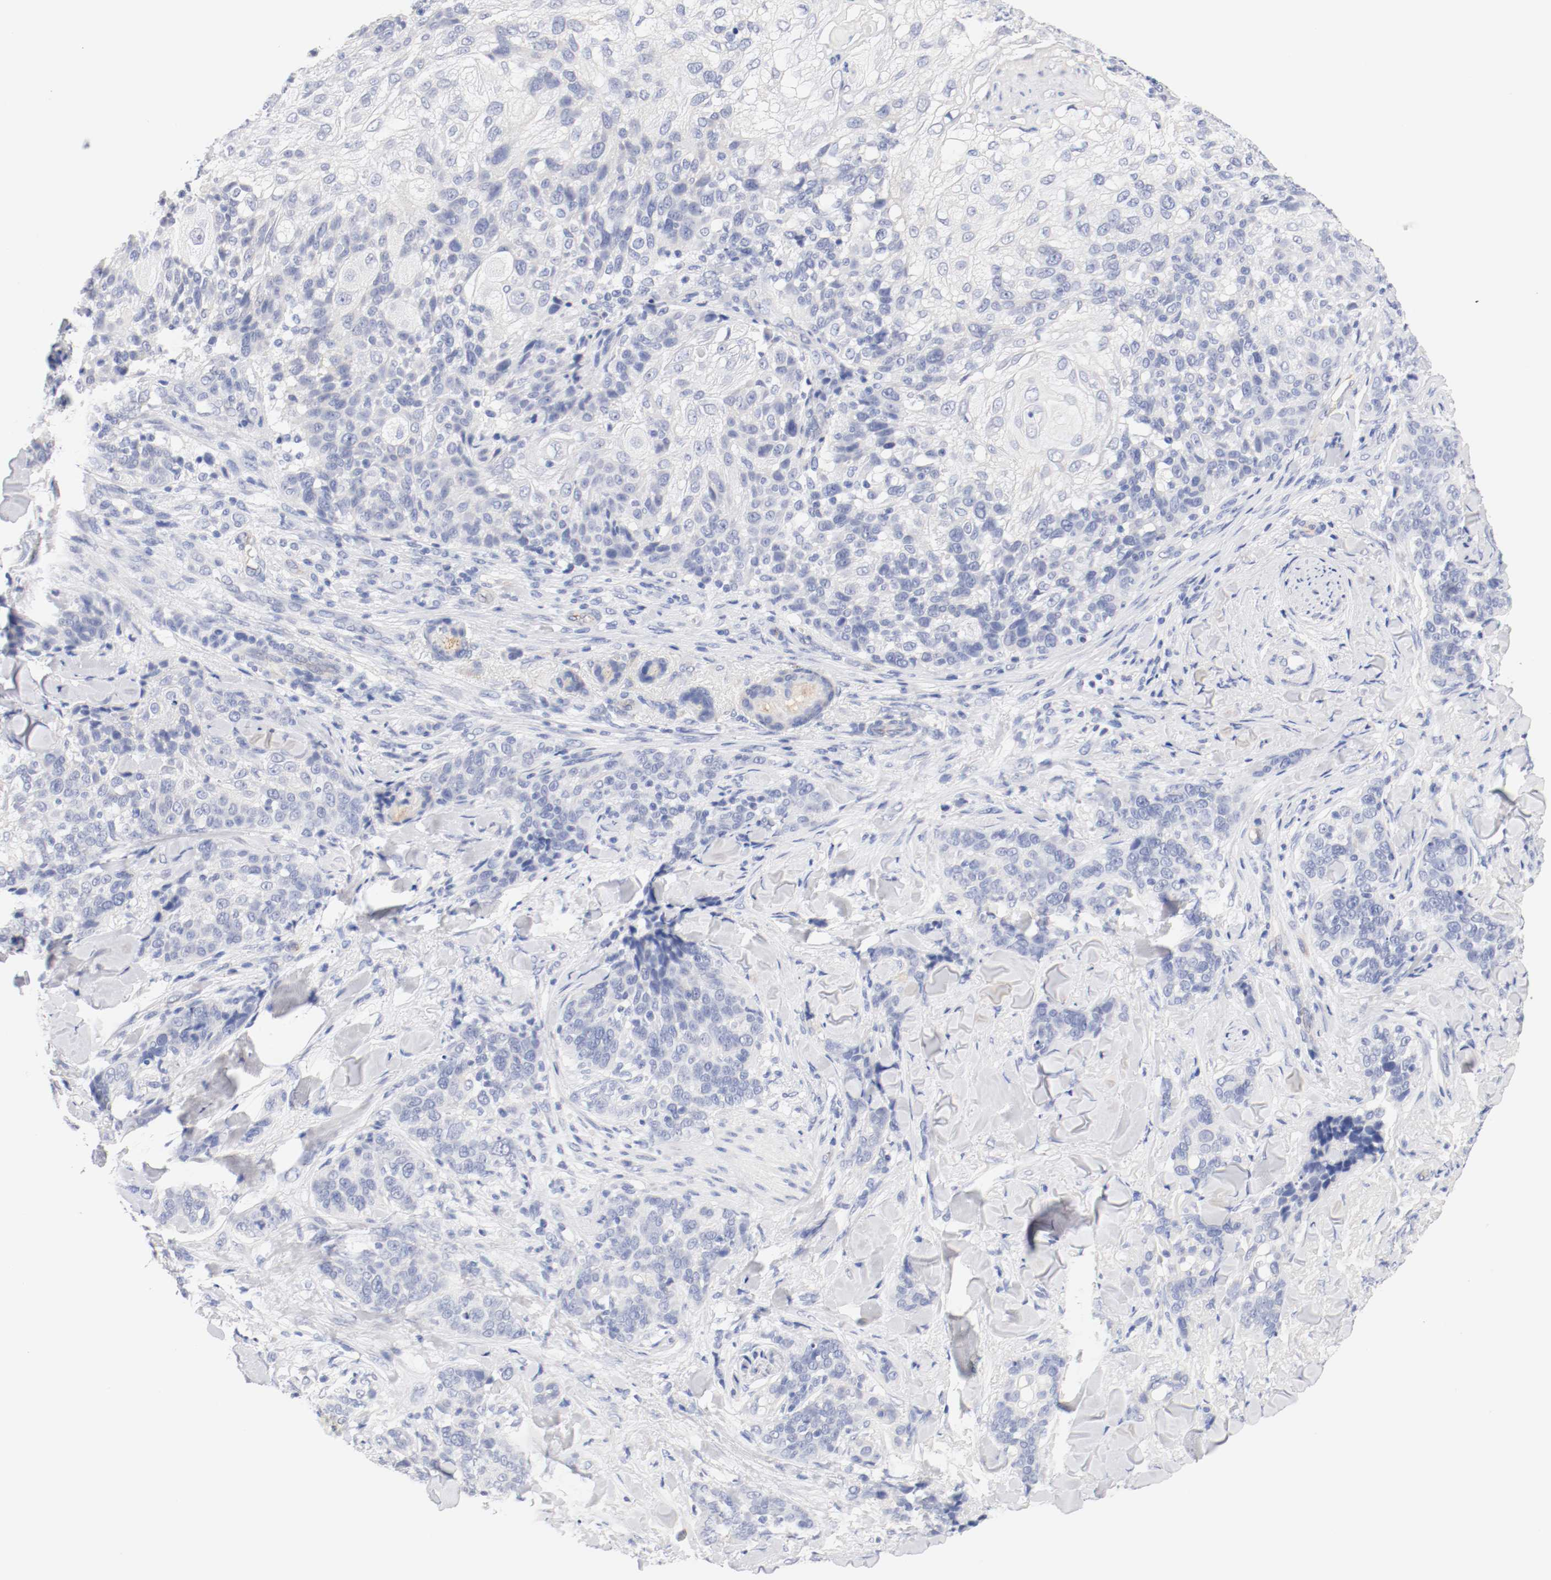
{"staining": {"intensity": "negative", "quantity": "none", "location": "none"}, "tissue": "skin cancer", "cell_type": "Tumor cells", "image_type": "cancer", "snomed": [{"axis": "morphology", "description": "Normal tissue, NOS"}, {"axis": "morphology", "description": "Squamous cell carcinoma, NOS"}, {"axis": "topography", "description": "Skin"}], "caption": "Immunohistochemistry photomicrograph of human skin squamous cell carcinoma stained for a protein (brown), which exhibits no positivity in tumor cells. The staining is performed using DAB (3,3'-diaminobenzidine) brown chromogen with nuclei counter-stained in using hematoxylin.", "gene": "HOMER1", "patient": {"sex": "female", "age": 83}}